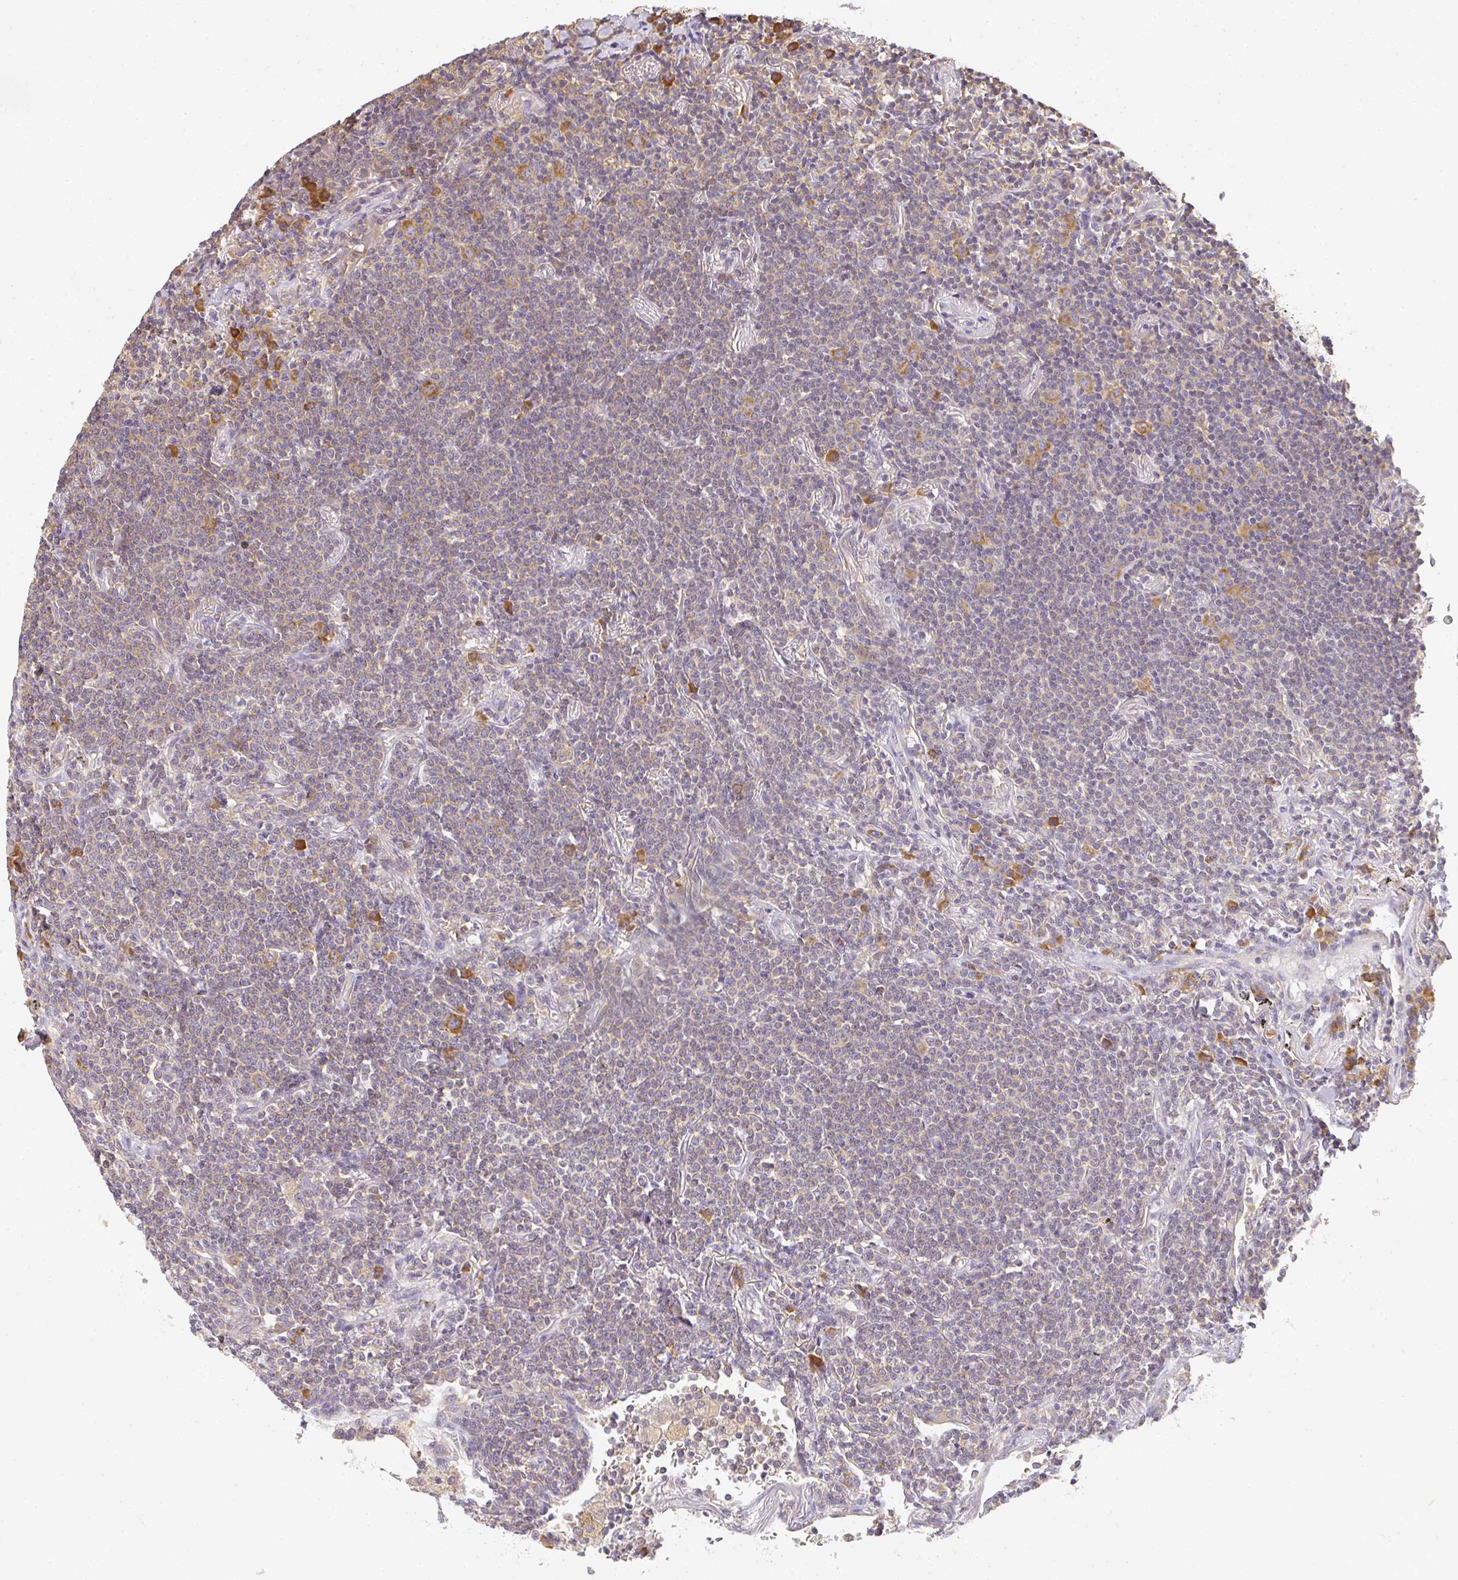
{"staining": {"intensity": "negative", "quantity": "none", "location": "none"}, "tissue": "lymphoma", "cell_type": "Tumor cells", "image_type": "cancer", "snomed": [{"axis": "morphology", "description": "Malignant lymphoma, non-Hodgkin's type, Low grade"}, {"axis": "topography", "description": "Lung"}], "caption": "Tumor cells show no significant expression in low-grade malignant lymphoma, non-Hodgkin's type.", "gene": "SLC35B3", "patient": {"sex": "female", "age": 71}}